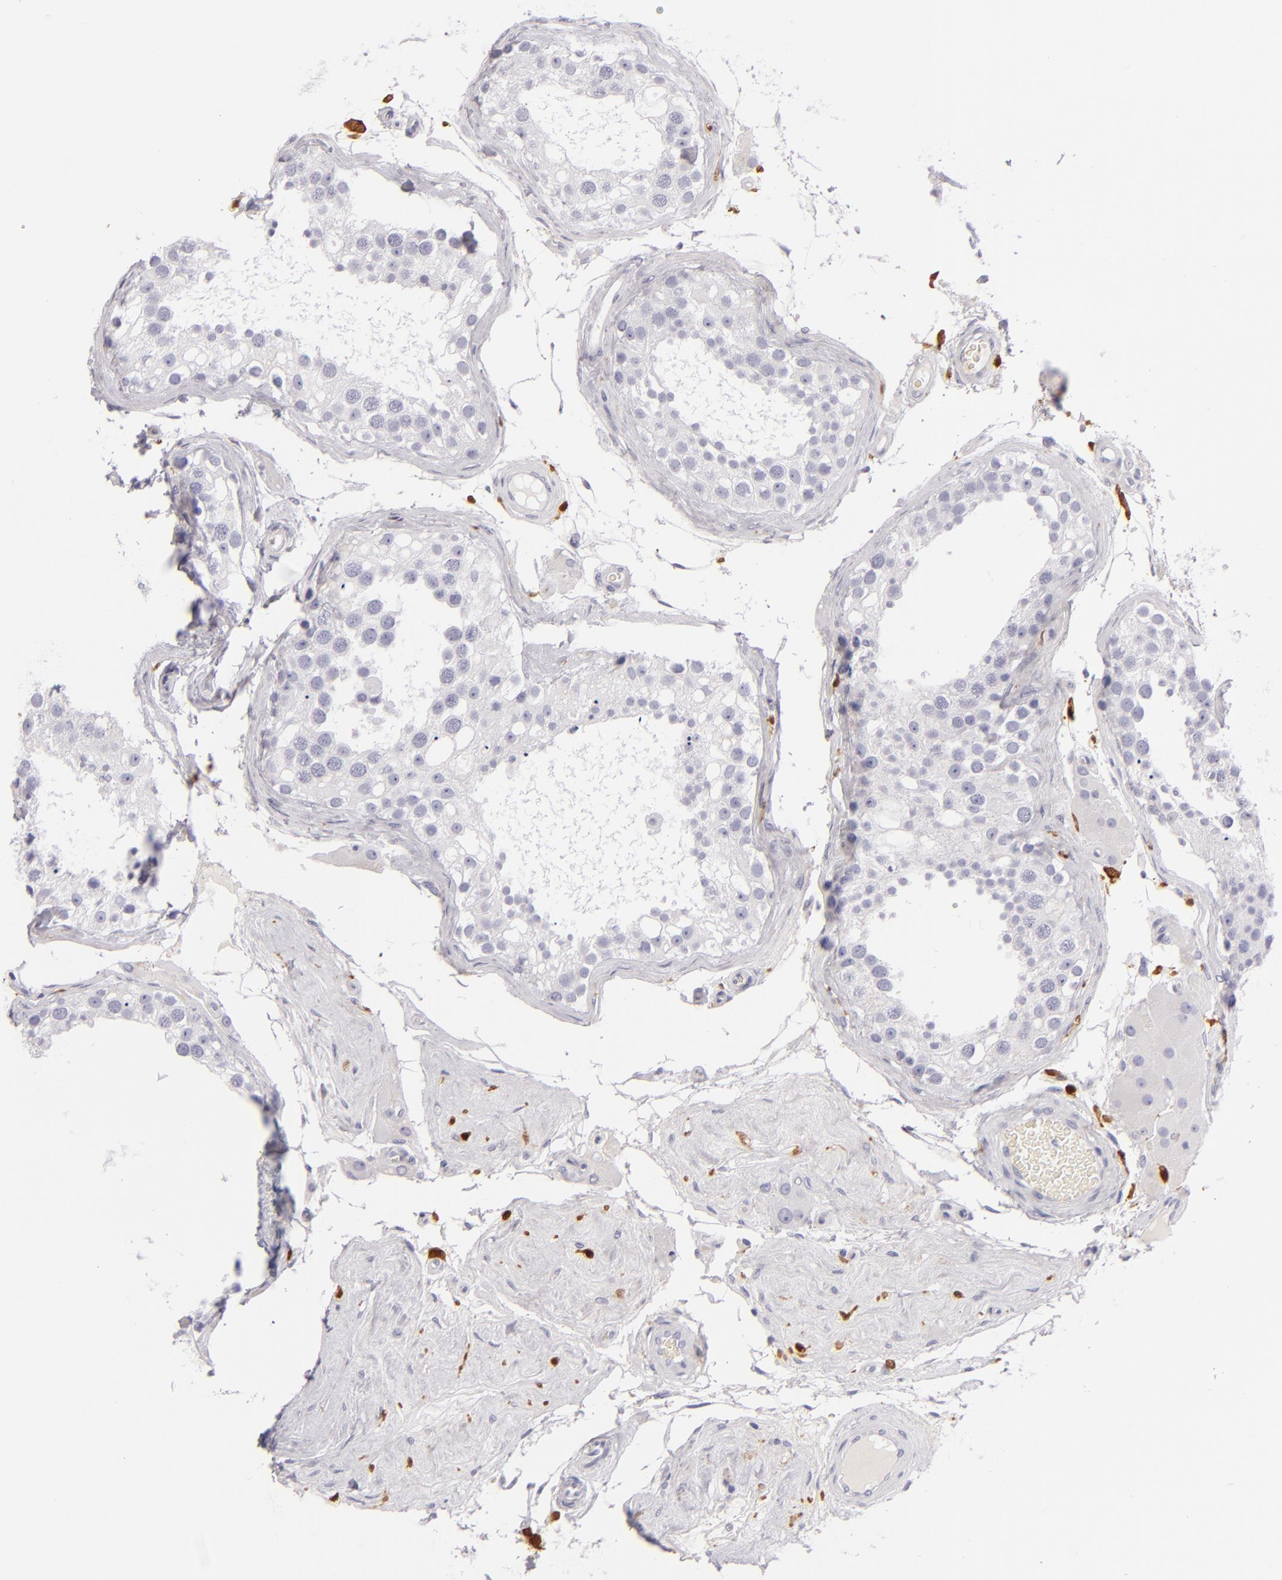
{"staining": {"intensity": "negative", "quantity": "none", "location": "none"}, "tissue": "testis", "cell_type": "Cells in seminiferous ducts", "image_type": "normal", "snomed": [{"axis": "morphology", "description": "Normal tissue, NOS"}, {"axis": "topography", "description": "Testis"}], "caption": "The IHC photomicrograph has no significant positivity in cells in seminiferous ducts of testis. (Brightfield microscopy of DAB immunohistochemistry (IHC) at high magnification).", "gene": "F13A1", "patient": {"sex": "male", "age": 68}}